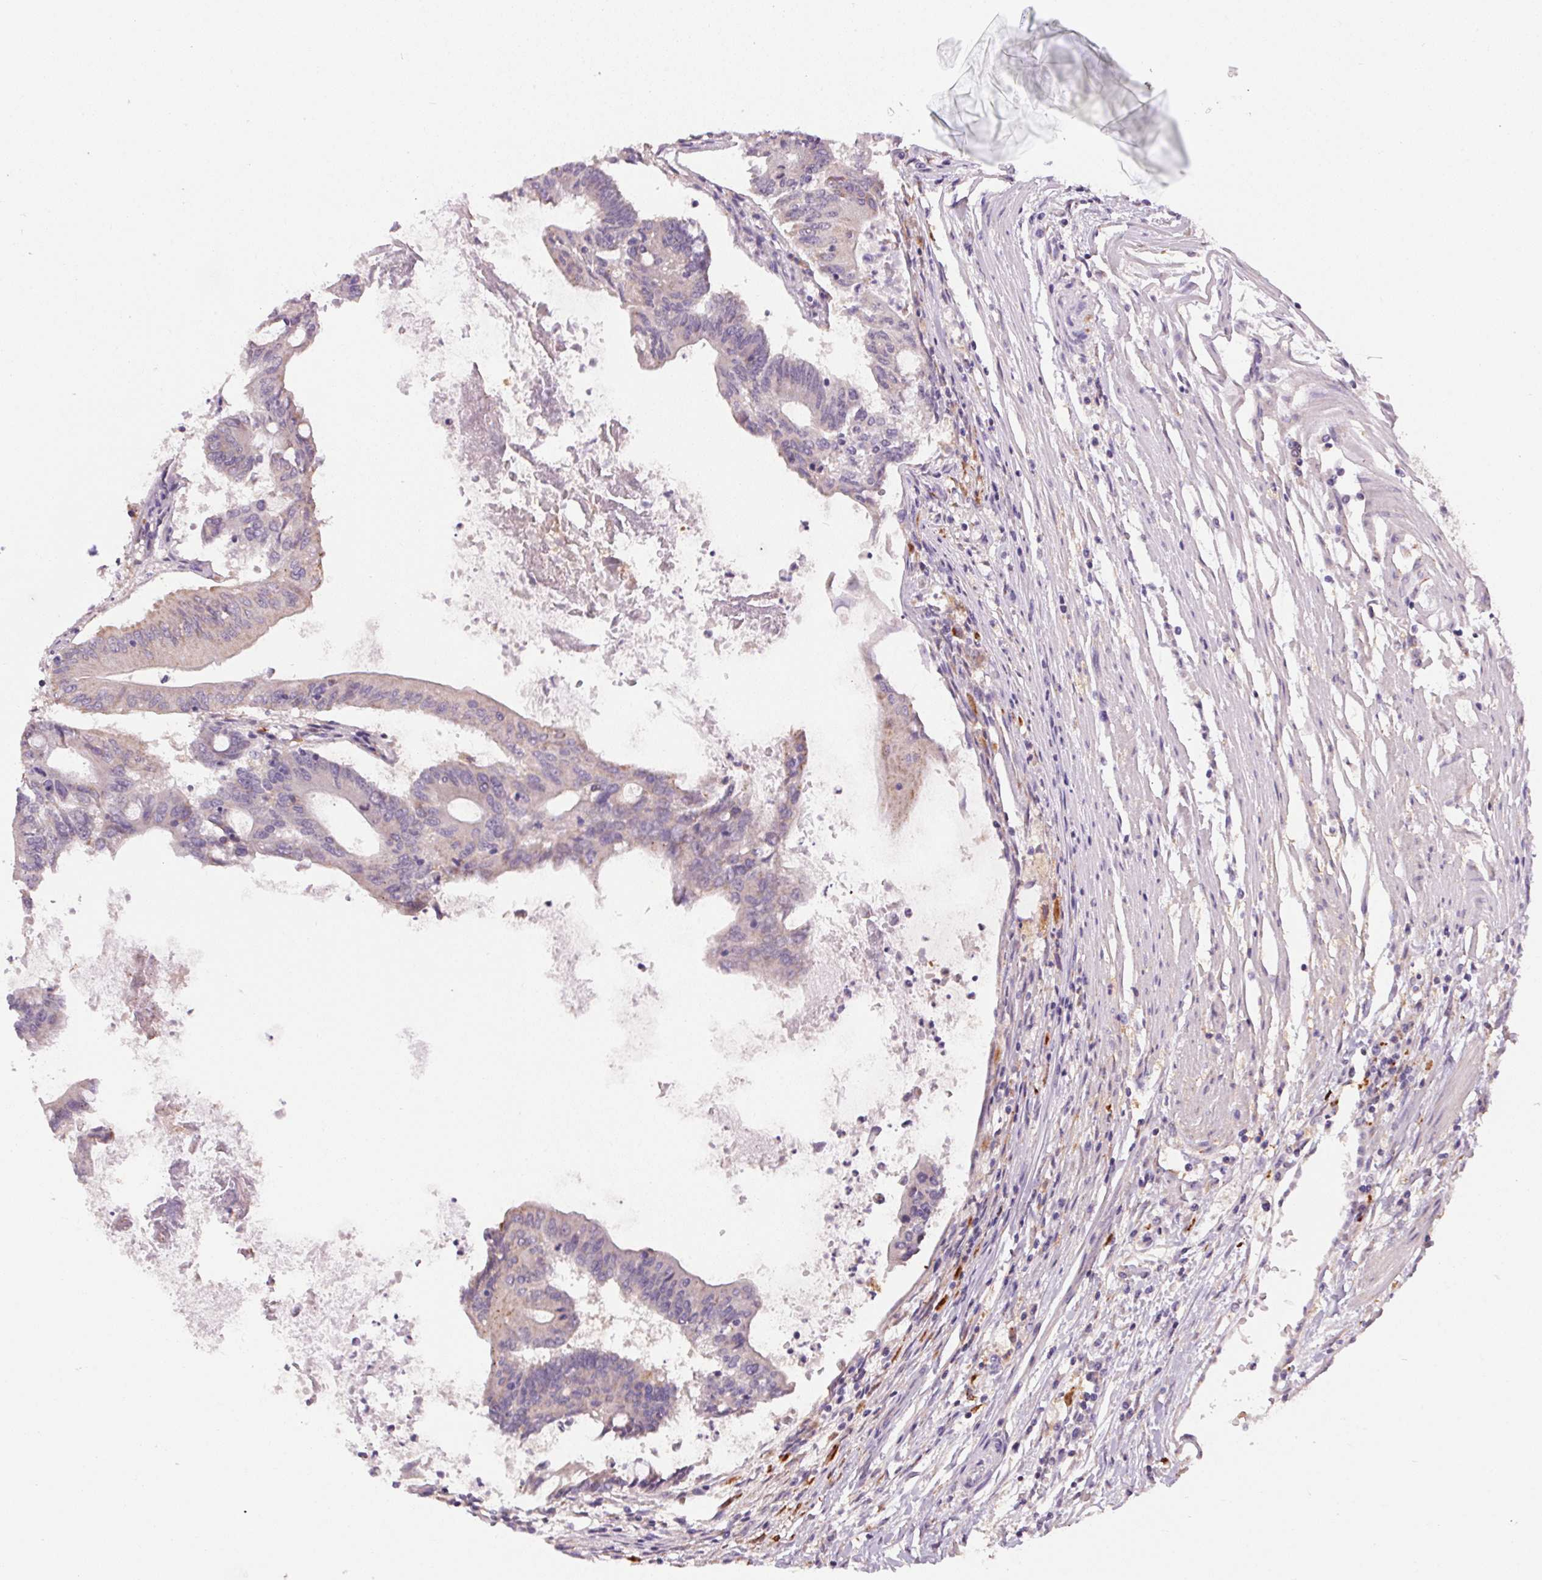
{"staining": {"intensity": "weak", "quantity": "25%-75%", "location": "cytoplasmic/membranous"}, "tissue": "colorectal cancer", "cell_type": "Tumor cells", "image_type": "cancer", "snomed": [{"axis": "morphology", "description": "Adenocarcinoma, NOS"}, {"axis": "topography", "description": "Colon"}], "caption": "The histopathology image demonstrates immunohistochemical staining of adenocarcinoma (colorectal). There is weak cytoplasmic/membranous staining is seen in approximately 25%-75% of tumor cells.", "gene": "ADH5", "patient": {"sex": "female", "age": 70}}